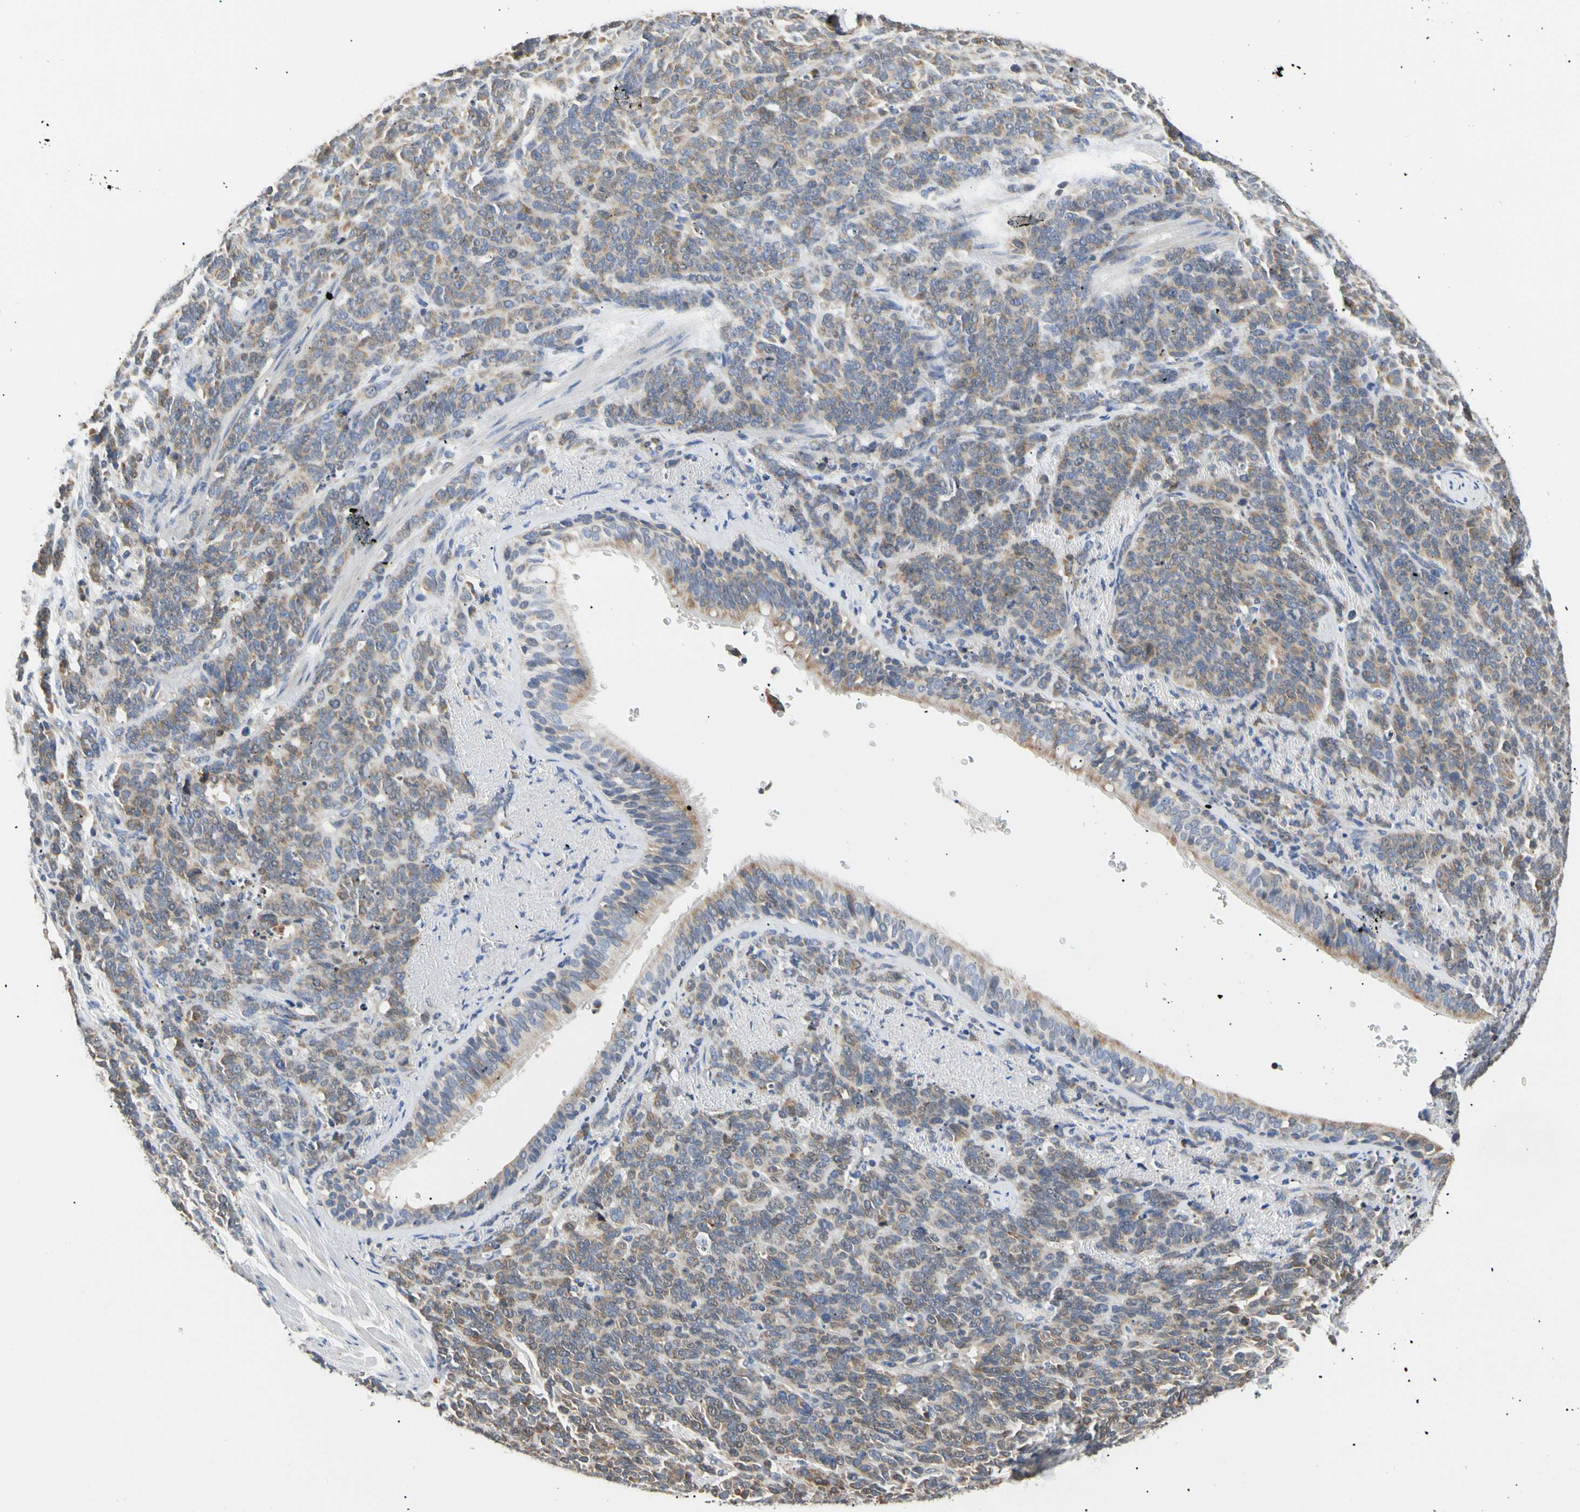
{"staining": {"intensity": "weak", "quantity": ">75%", "location": "cytoplasmic/membranous"}, "tissue": "lung cancer", "cell_type": "Tumor cells", "image_type": "cancer", "snomed": [{"axis": "morphology", "description": "Neoplasm, malignant, NOS"}, {"axis": "topography", "description": "Lung"}], "caption": "A low amount of weak cytoplasmic/membranous staining is identified in approximately >75% of tumor cells in lung cancer tissue.", "gene": "PLGRKT", "patient": {"sex": "female", "age": 58}}